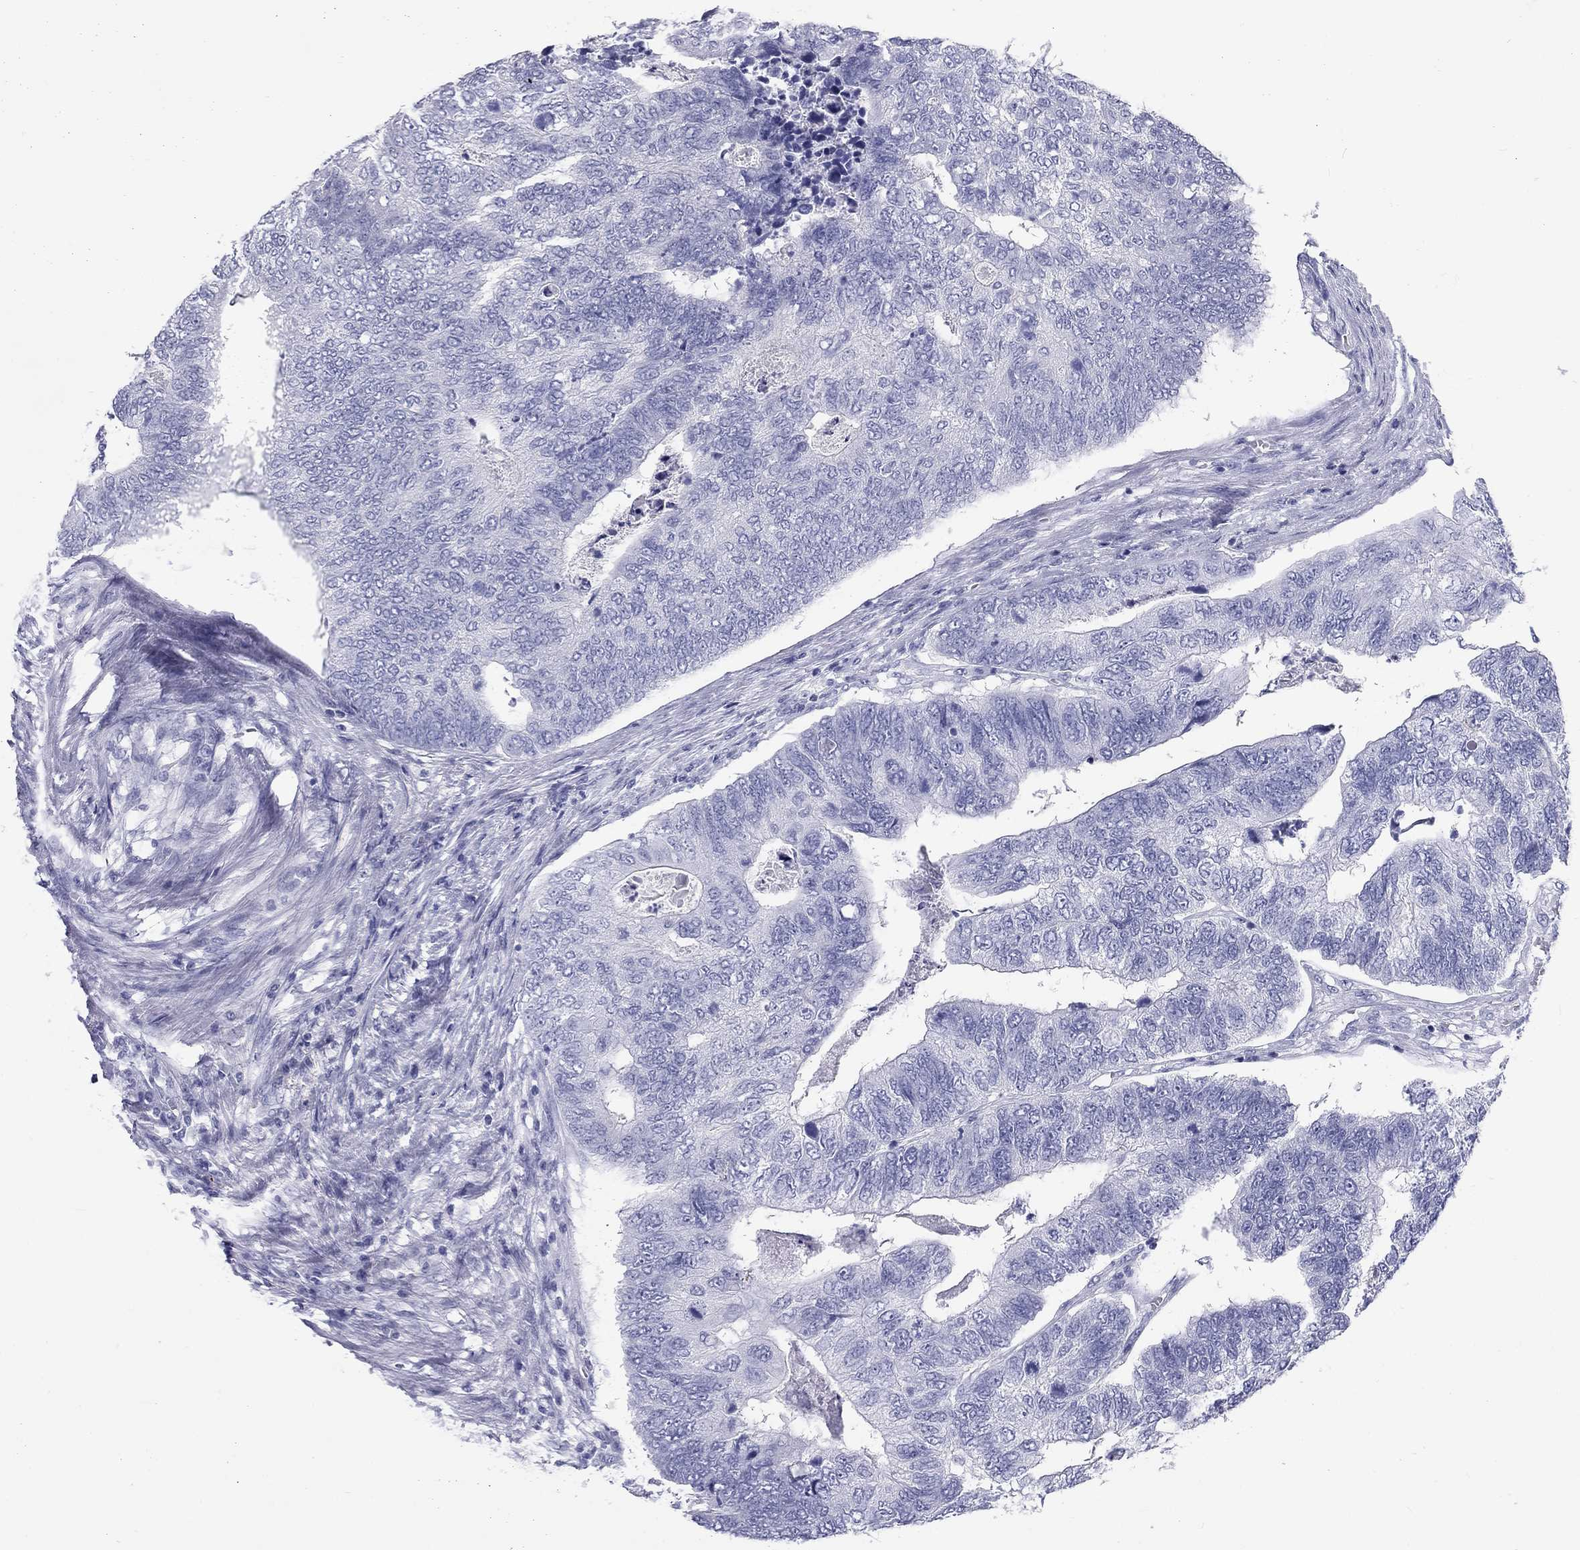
{"staining": {"intensity": "negative", "quantity": "none", "location": "none"}, "tissue": "colorectal cancer", "cell_type": "Tumor cells", "image_type": "cancer", "snomed": [{"axis": "morphology", "description": "Adenocarcinoma, NOS"}, {"axis": "topography", "description": "Colon"}], "caption": "Immunohistochemical staining of human colorectal cancer (adenocarcinoma) shows no significant positivity in tumor cells.", "gene": "DNALI1", "patient": {"sex": "female", "age": 67}}